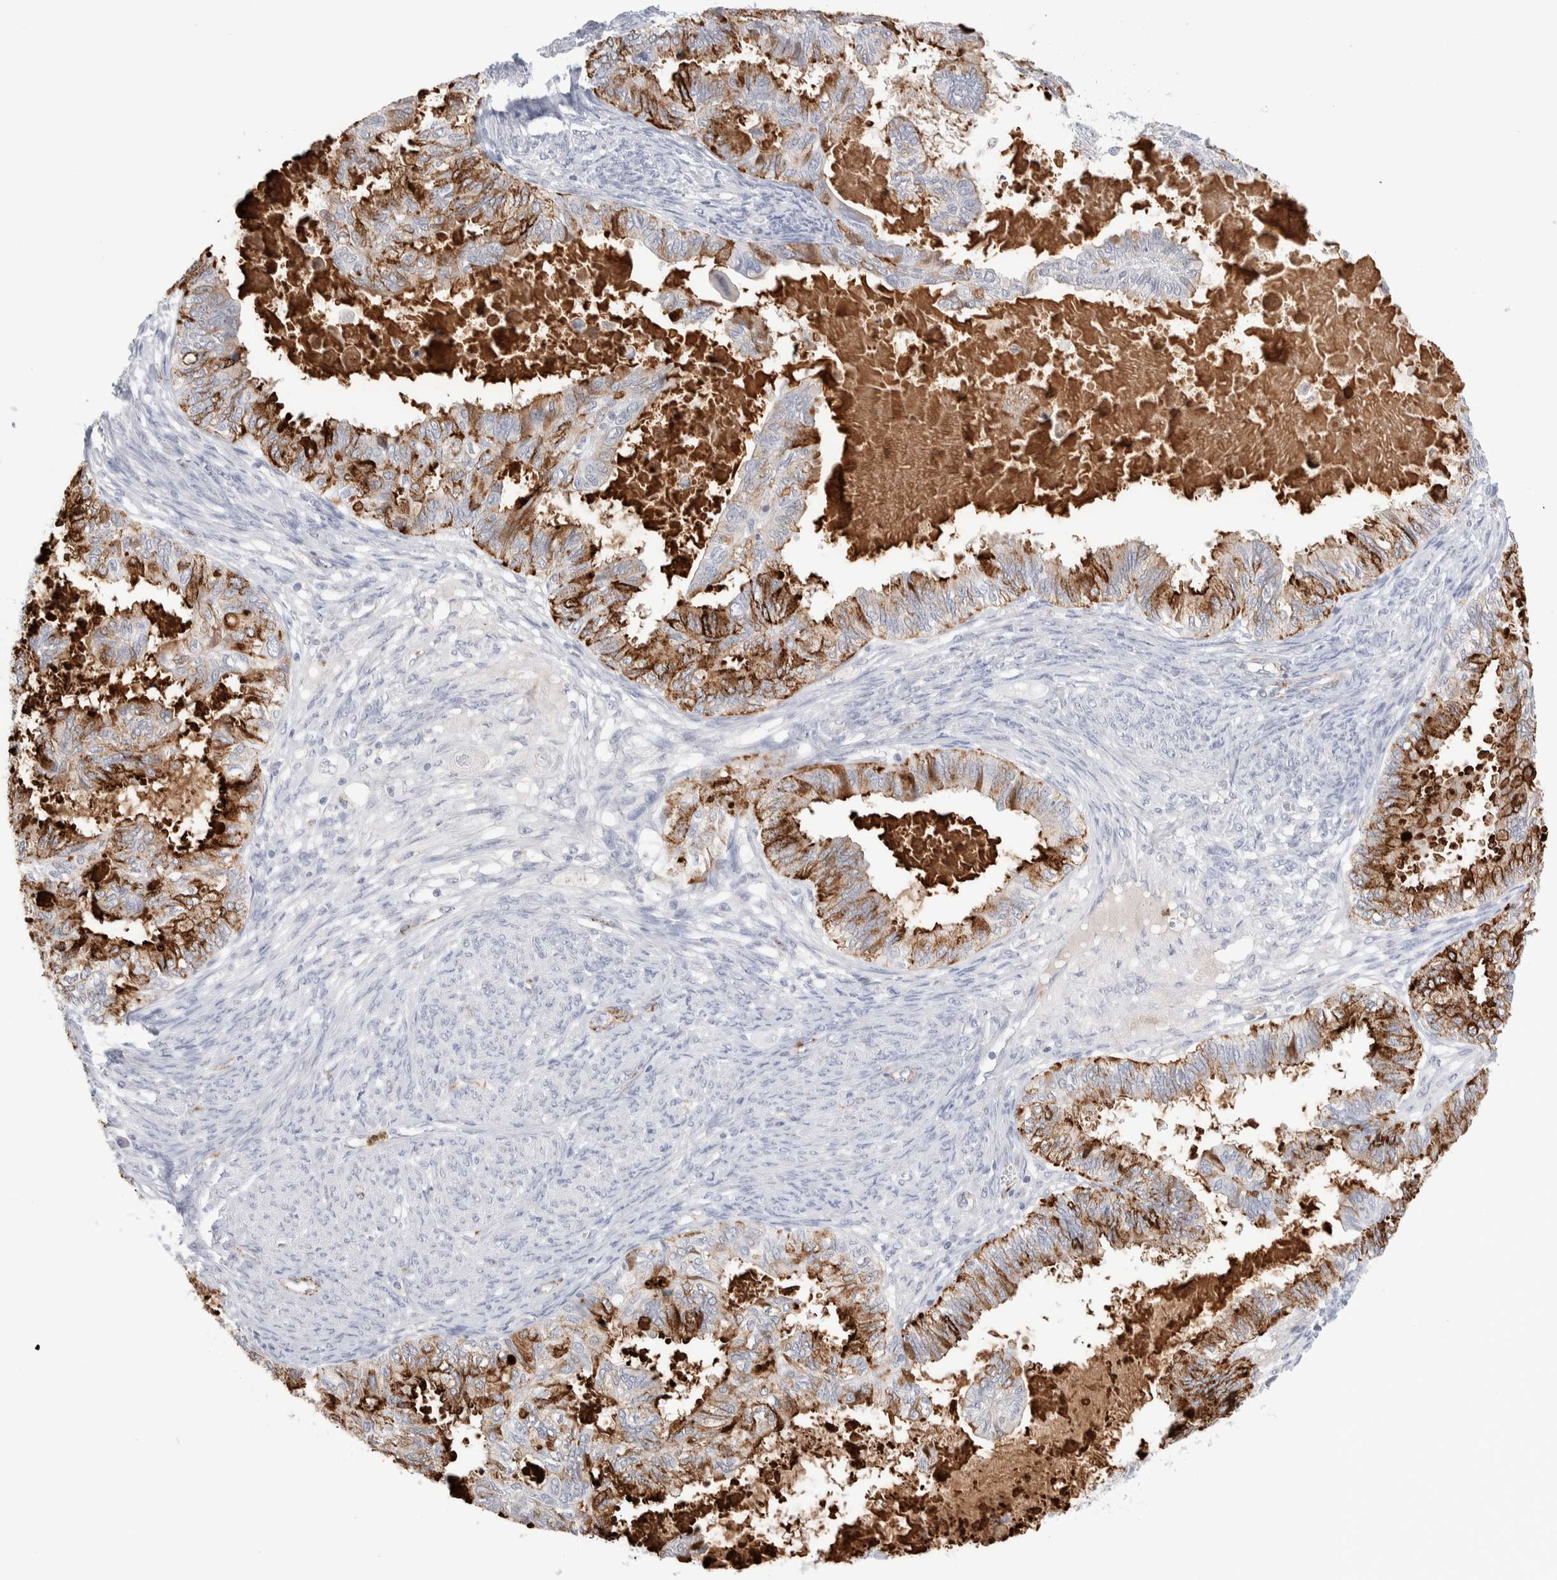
{"staining": {"intensity": "strong", "quantity": "25%-75%", "location": "cytoplasmic/membranous"}, "tissue": "cervical cancer", "cell_type": "Tumor cells", "image_type": "cancer", "snomed": [{"axis": "morphology", "description": "Normal tissue, NOS"}, {"axis": "morphology", "description": "Adenocarcinoma, NOS"}, {"axis": "topography", "description": "Cervix"}, {"axis": "topography", "description": "Endometrium"}], "caption": "Strong cytoplasmic/membranous staining is appreciated in approximately 25%-75% of tumor cells in cervical adenocarcinoma.", "gene": "SEPTIN4", "patient": {"sex": "female", "age": 86}}